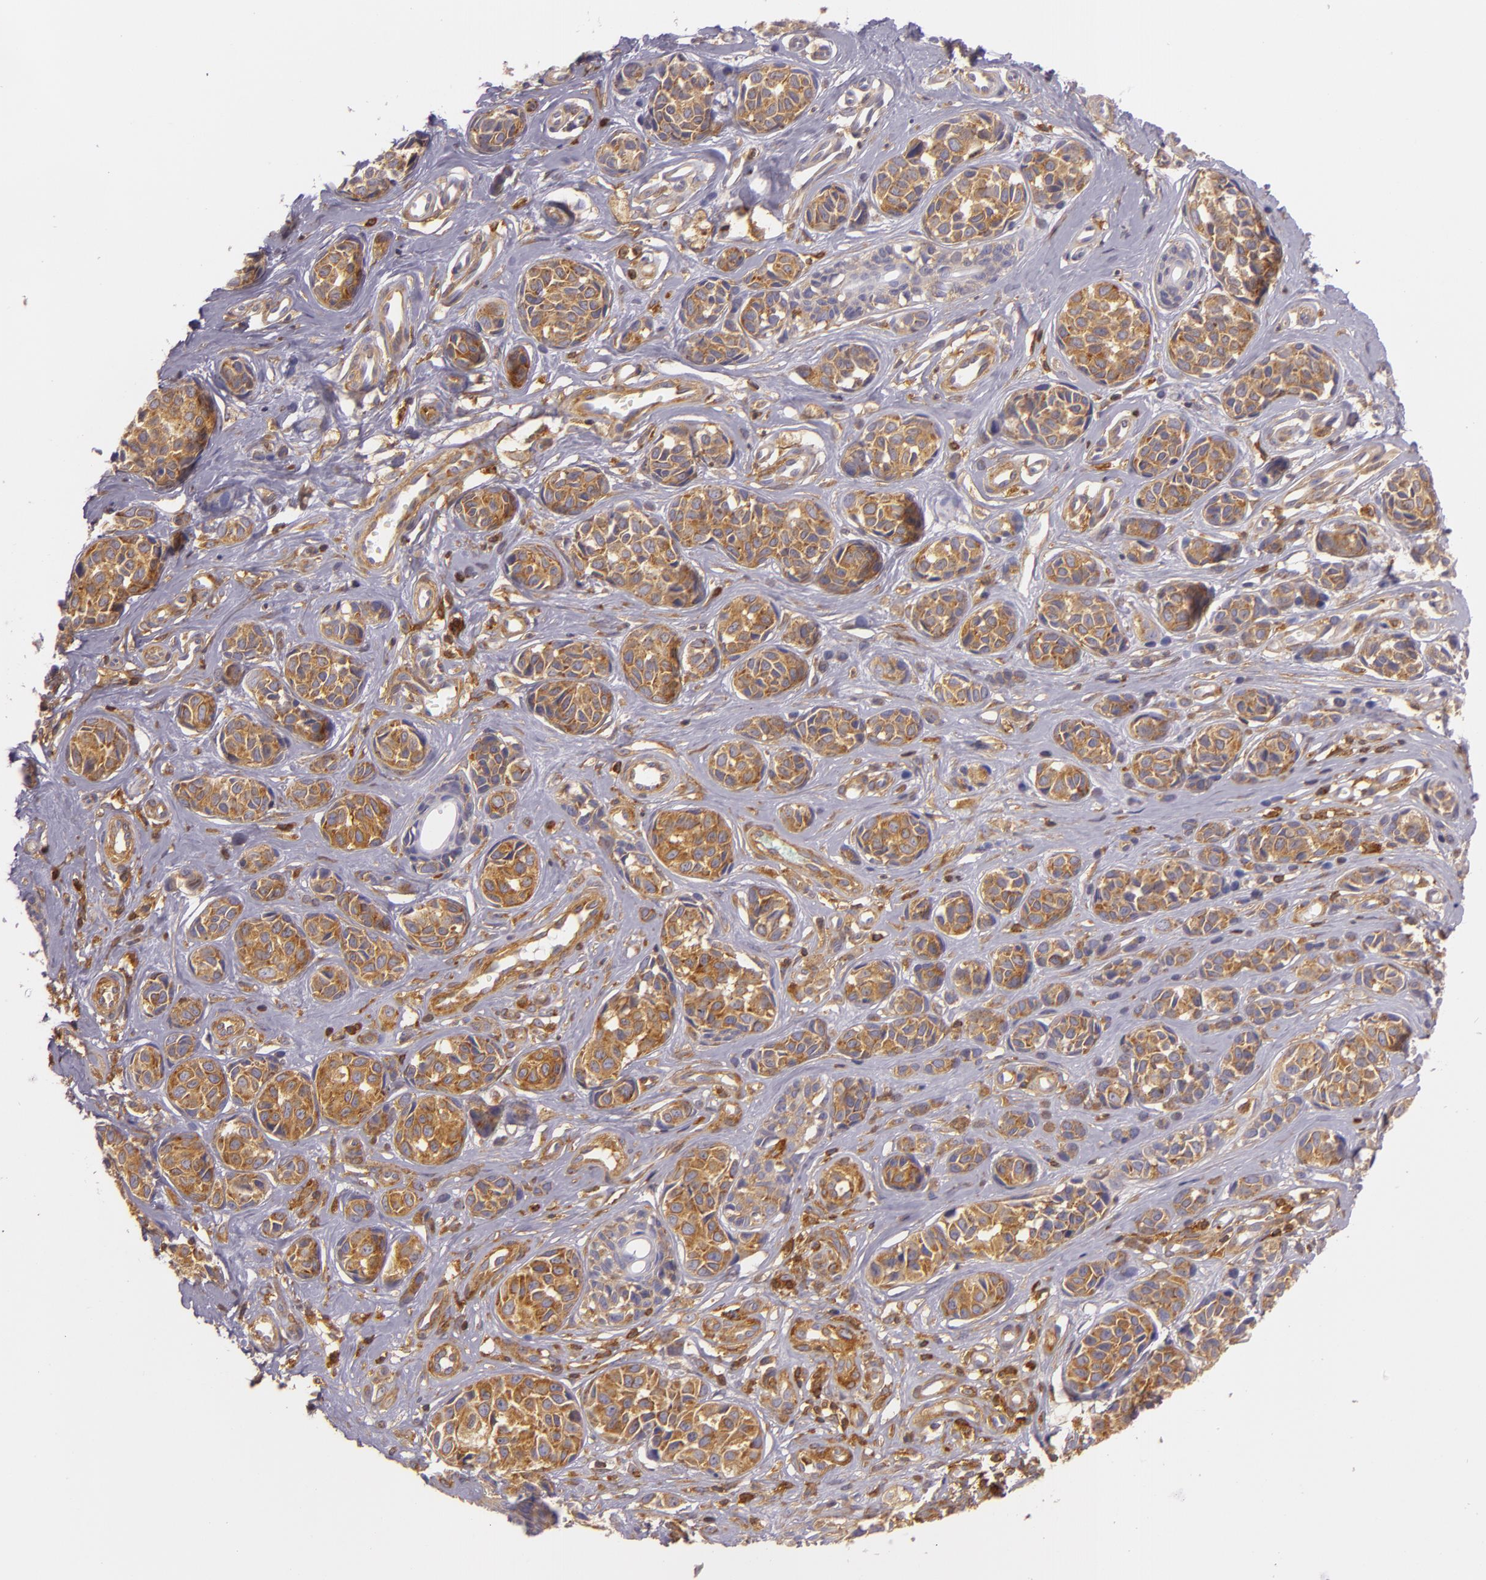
{"staining": {"intensity": "strong", "quantity": ">75%", "location": "cytoplasmic/membranous"}, "tissue": "melanoma", "cell_type": "Tumor cells", "image_type": "cancer", "snomed": [{"axis": "morphology", "description": "Malignant melanoma, NOS"}, {"axis": "topography", "description": "Skin"}], "caption": "Tumor cells exhibit high levels of strong cytoplasmic/membranous positivity in approximately >75% of cells in human malignant melanoma.", "gene": "TLN1", "patient": {"sex": "male", "age": 79}}